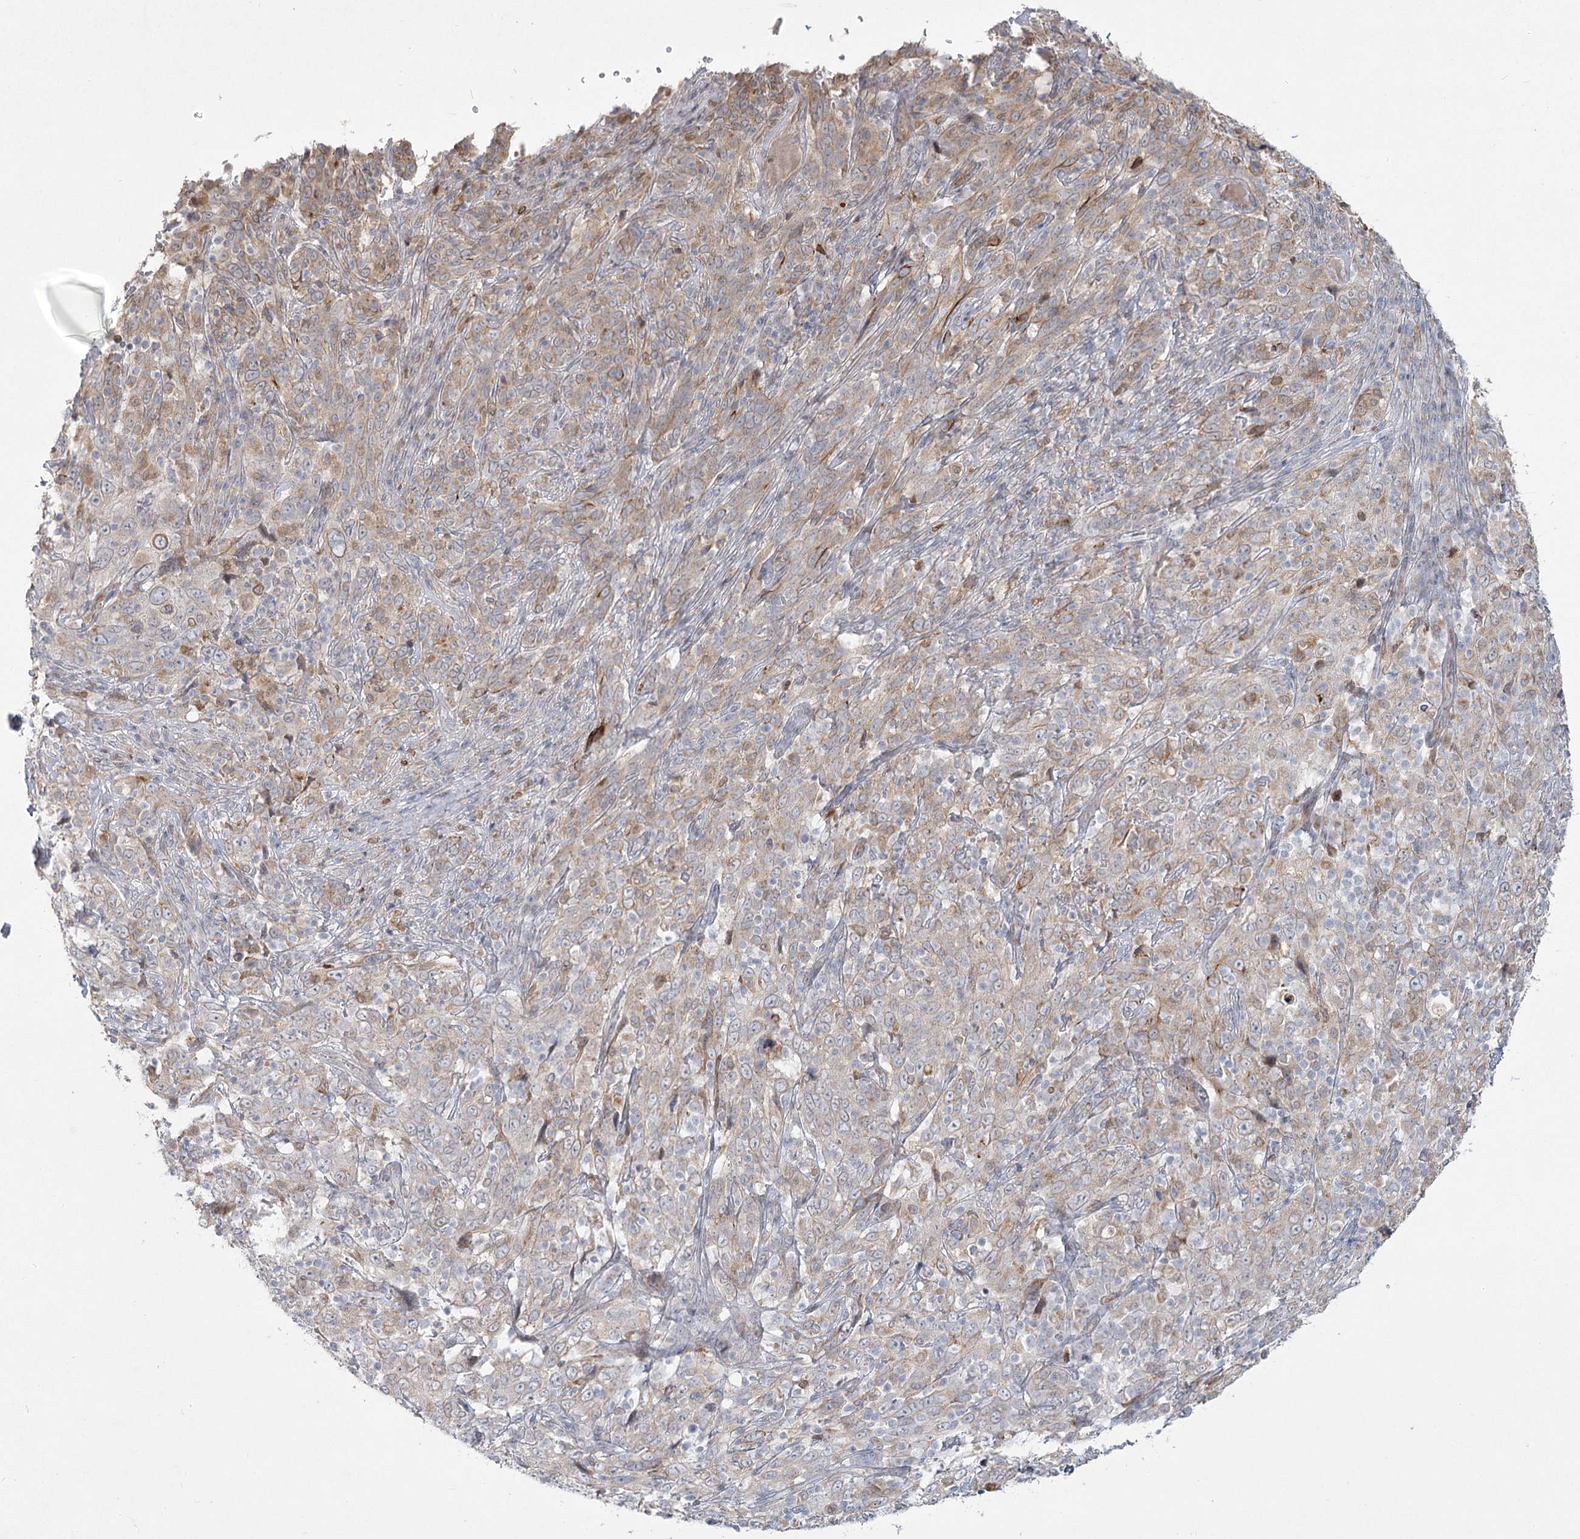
{"staining": {"intensity": "weak", "quantity": "<25%", "location": "cytoplasmic/membranous"}, "tissue": "cervical cancer", "cell_type": "Tumor cells", "image_type": "cancer", "snomed": [{"axis": "morphology", "description": "Squamous cell carcinoma, NOS"}, {"axis": "topography", "description": "Cervix"}], "caption": "The micrograph demonstrates no staining of tumor cells in squamous cell carcinoma (cervical). Brightfield microscopy of immunohistochemistry stained with DAB (3,3'-diaminobenzidine) (brown) and hematoxylin (blue), captured at high magnification.", "gene": "LRP2BP", "patient": {"sex": "female", "age": 46}}